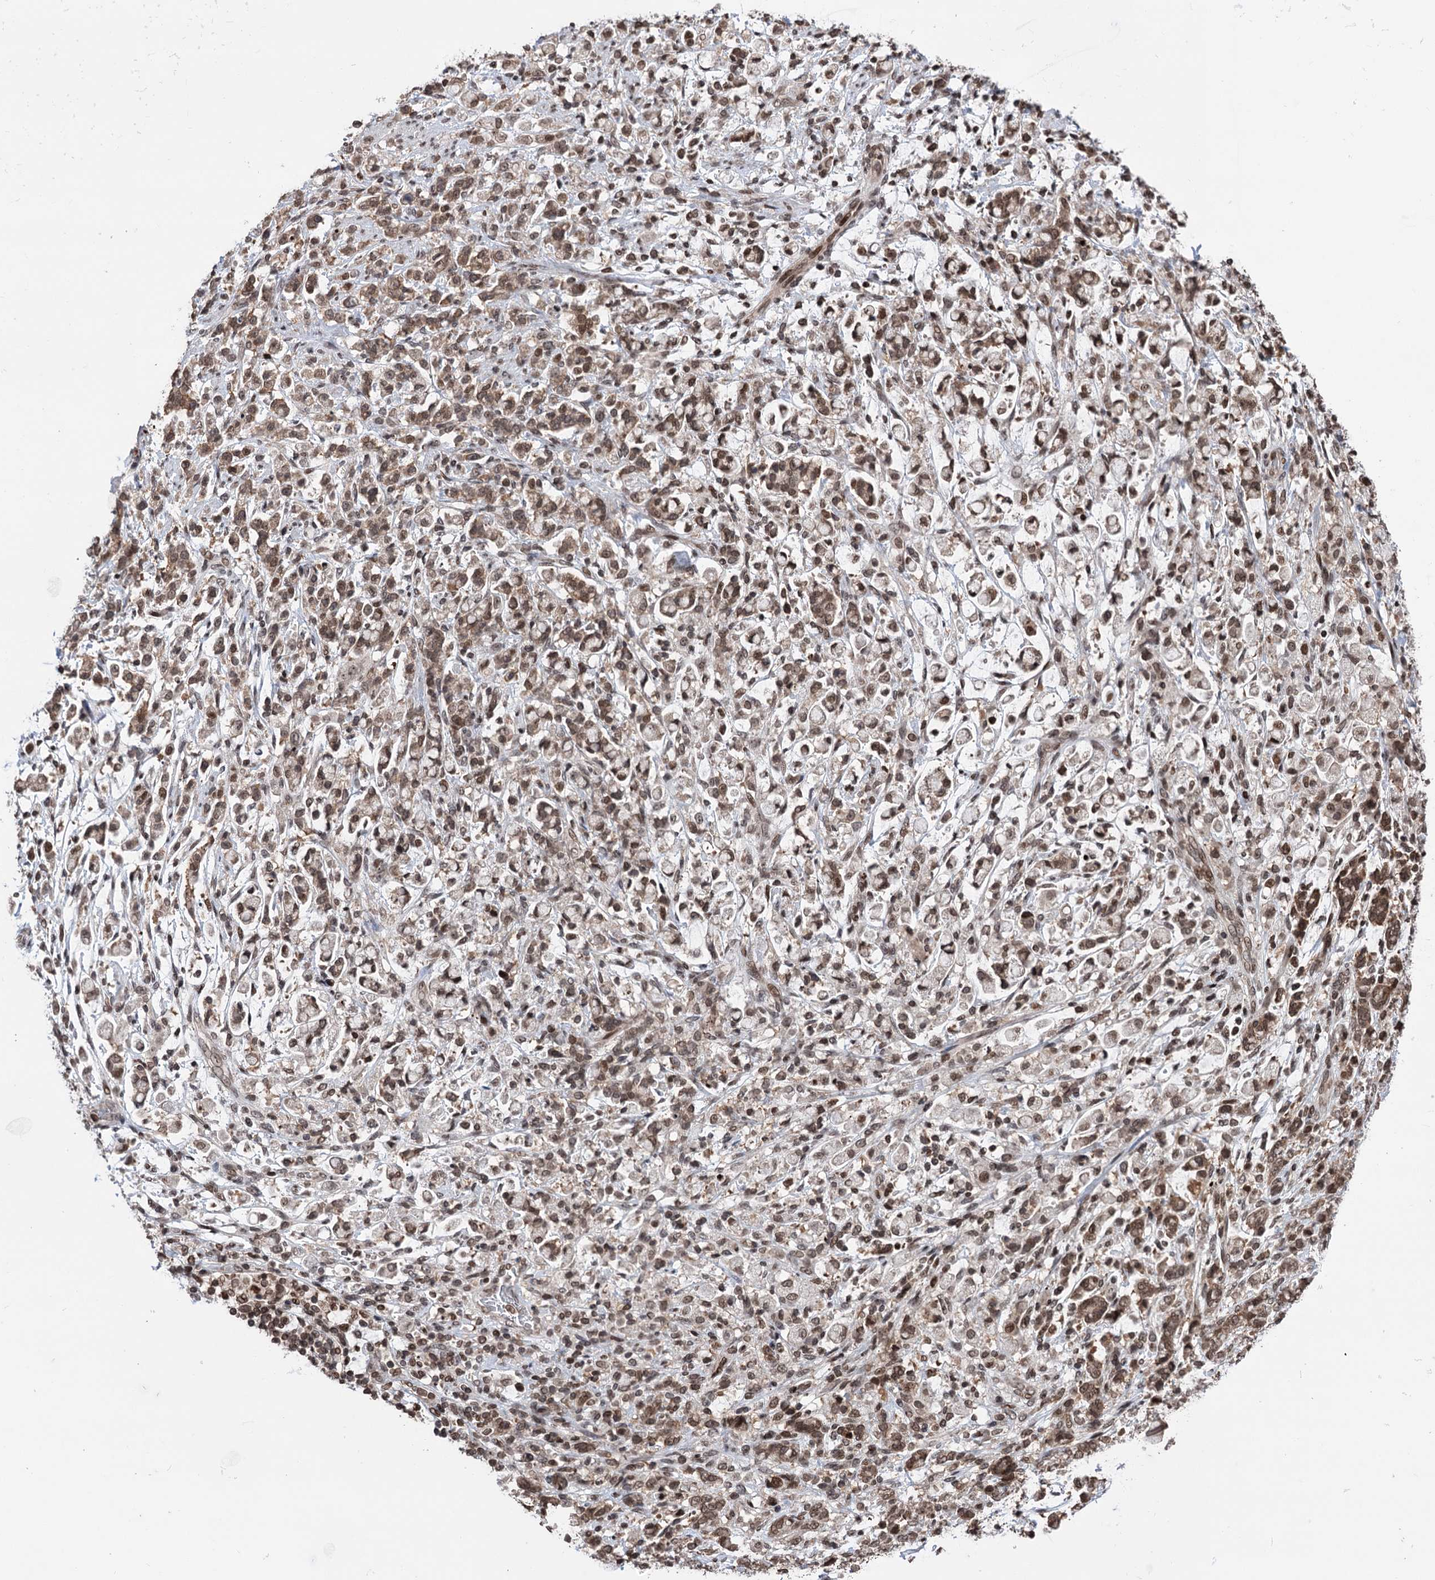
{"staining": {"intensity": "moderate", "quantity": ">75%", "location": "cytoplasmic/membranous,nuclear"}, "tissue": "stomach cancer", "cell_type": "Tumor cells", "image_type": "cancer", "snomed": [{"axis": "morphology", "description": "Adenocarcinoma, NOS"}, {"axis": "topography", "description": "Stomach"}], "caption": "An immunohistochemistry (IHC) photomicrograph of tumor tissue is shown. Protein staining in brown labels moderate cytoplasmic/membranous and nuclear positivity in stomach cancer within tumor cells. The protein of interest is shown in brown color, while the nuclei are stained blue.", "gene": "CCDC77", "patient": {"sex": "female", "age": 60}}